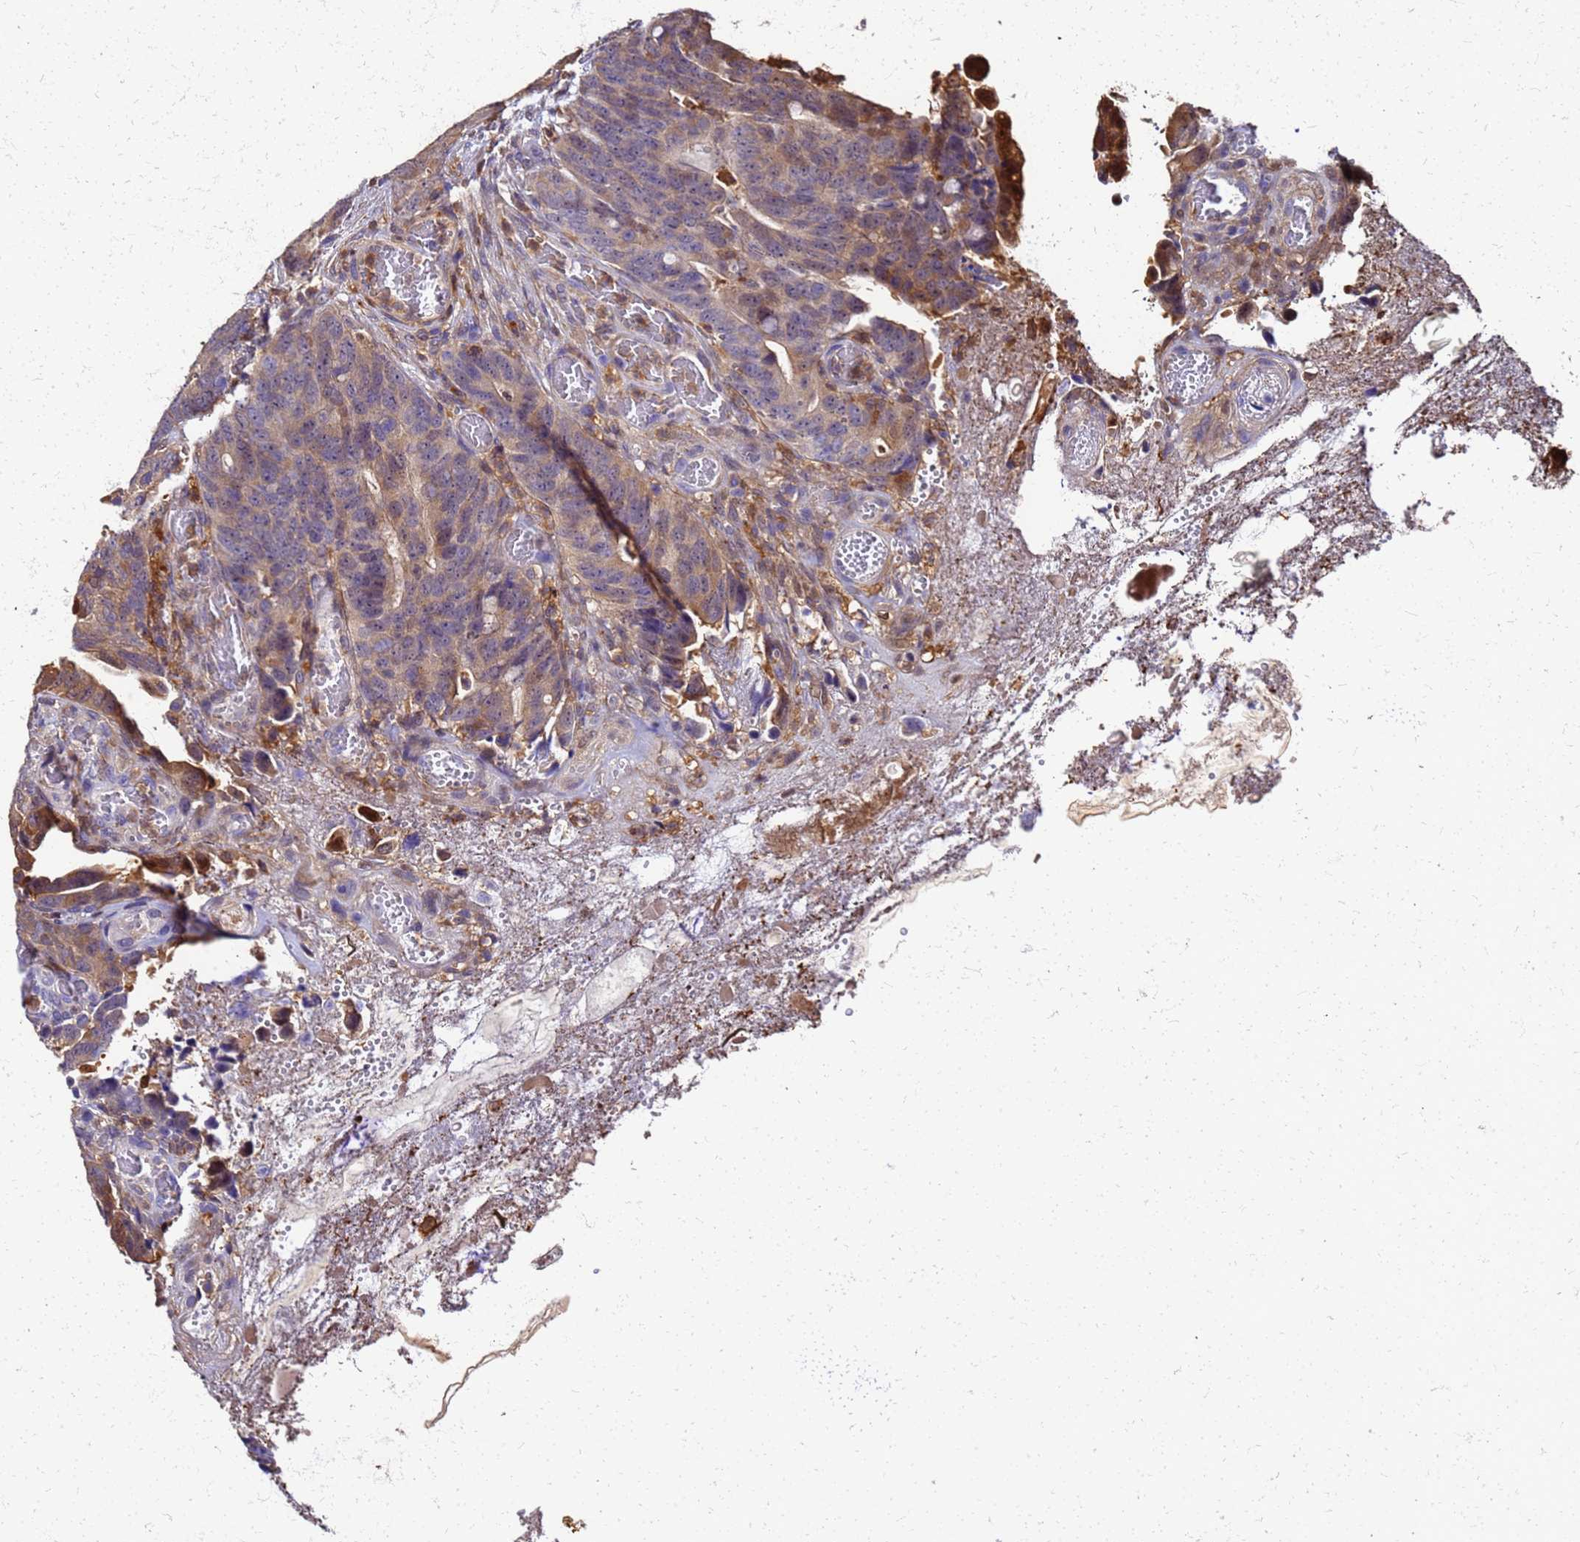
{"staining": {"intensity": "moderate", "quantity": "25%-75%", "location": "cytoplasmic/membranous"}, "tissue": "colorectal cancer", "cell_type": "Tumor cells", "image_type": "cancer", "snomed": [{"axis": "morphology", "description": "Adenocarcinoma, NOS"}, {"axis": "topography", "description": "Colon"}], "caption": "A brown stain shows moderate cytoplasmic/membranous positivity of a protein in colorectal cancer tumor cells.", "gene": "S100A11", "patient": {"sex": "female", "age": 82}}